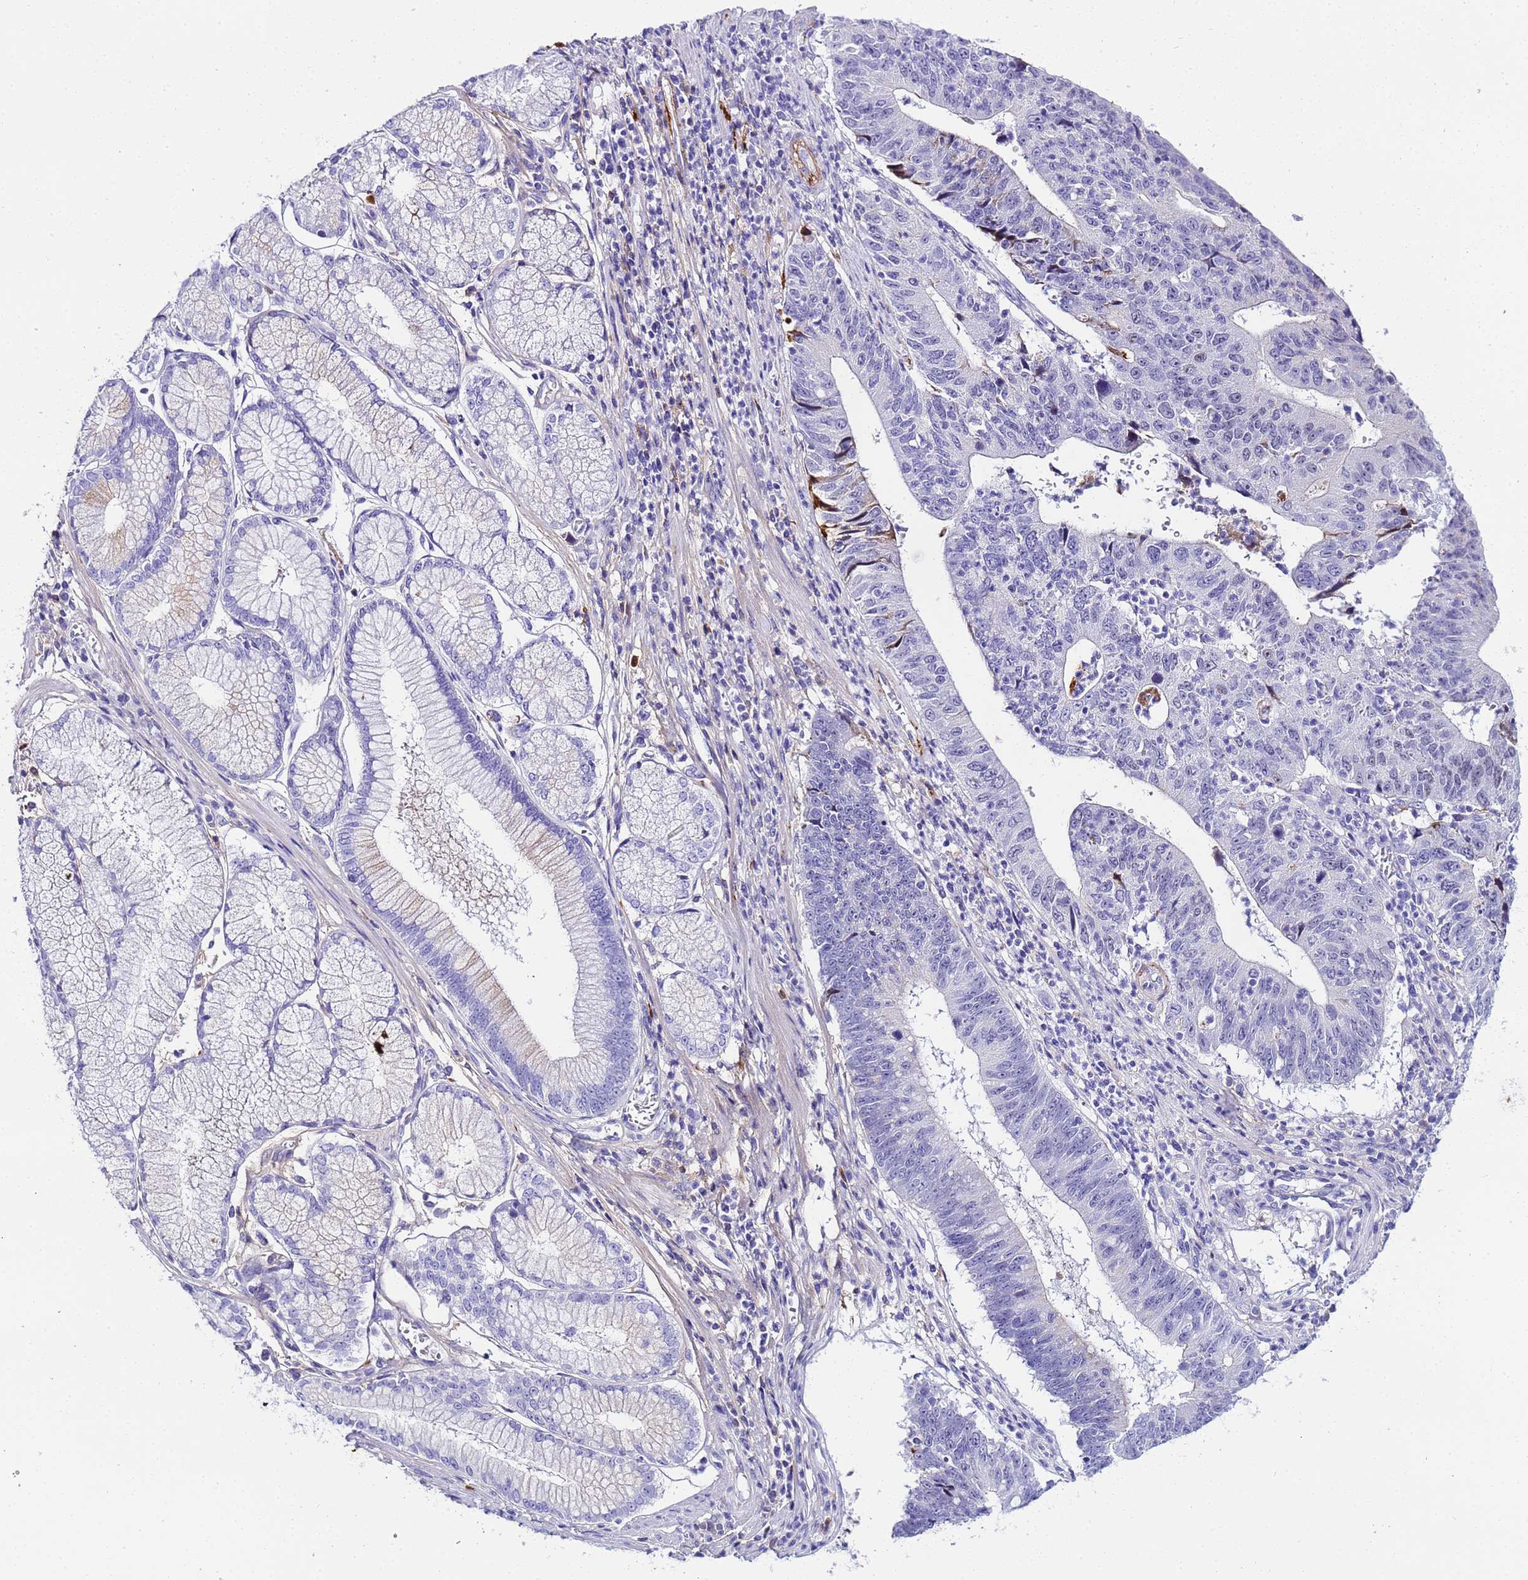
{"staining": {"intensity": "negative", "quantity": "none", "location": "none"}, "tissue": "stomach cancer", "cell_type": "Tumor cells", "image_type": "cancer", "snomed": [{"axis": "morphology", "description": "Adenocarcinoma, NOS"}, {"axis": "topography", "description": "Stomach"}], "caption": "There is no significant expression in tumor cells of stomach cancer (adenocarcinoma).", "gene": "CFHR2", "patient": {"sex": "male", "age": 59}}